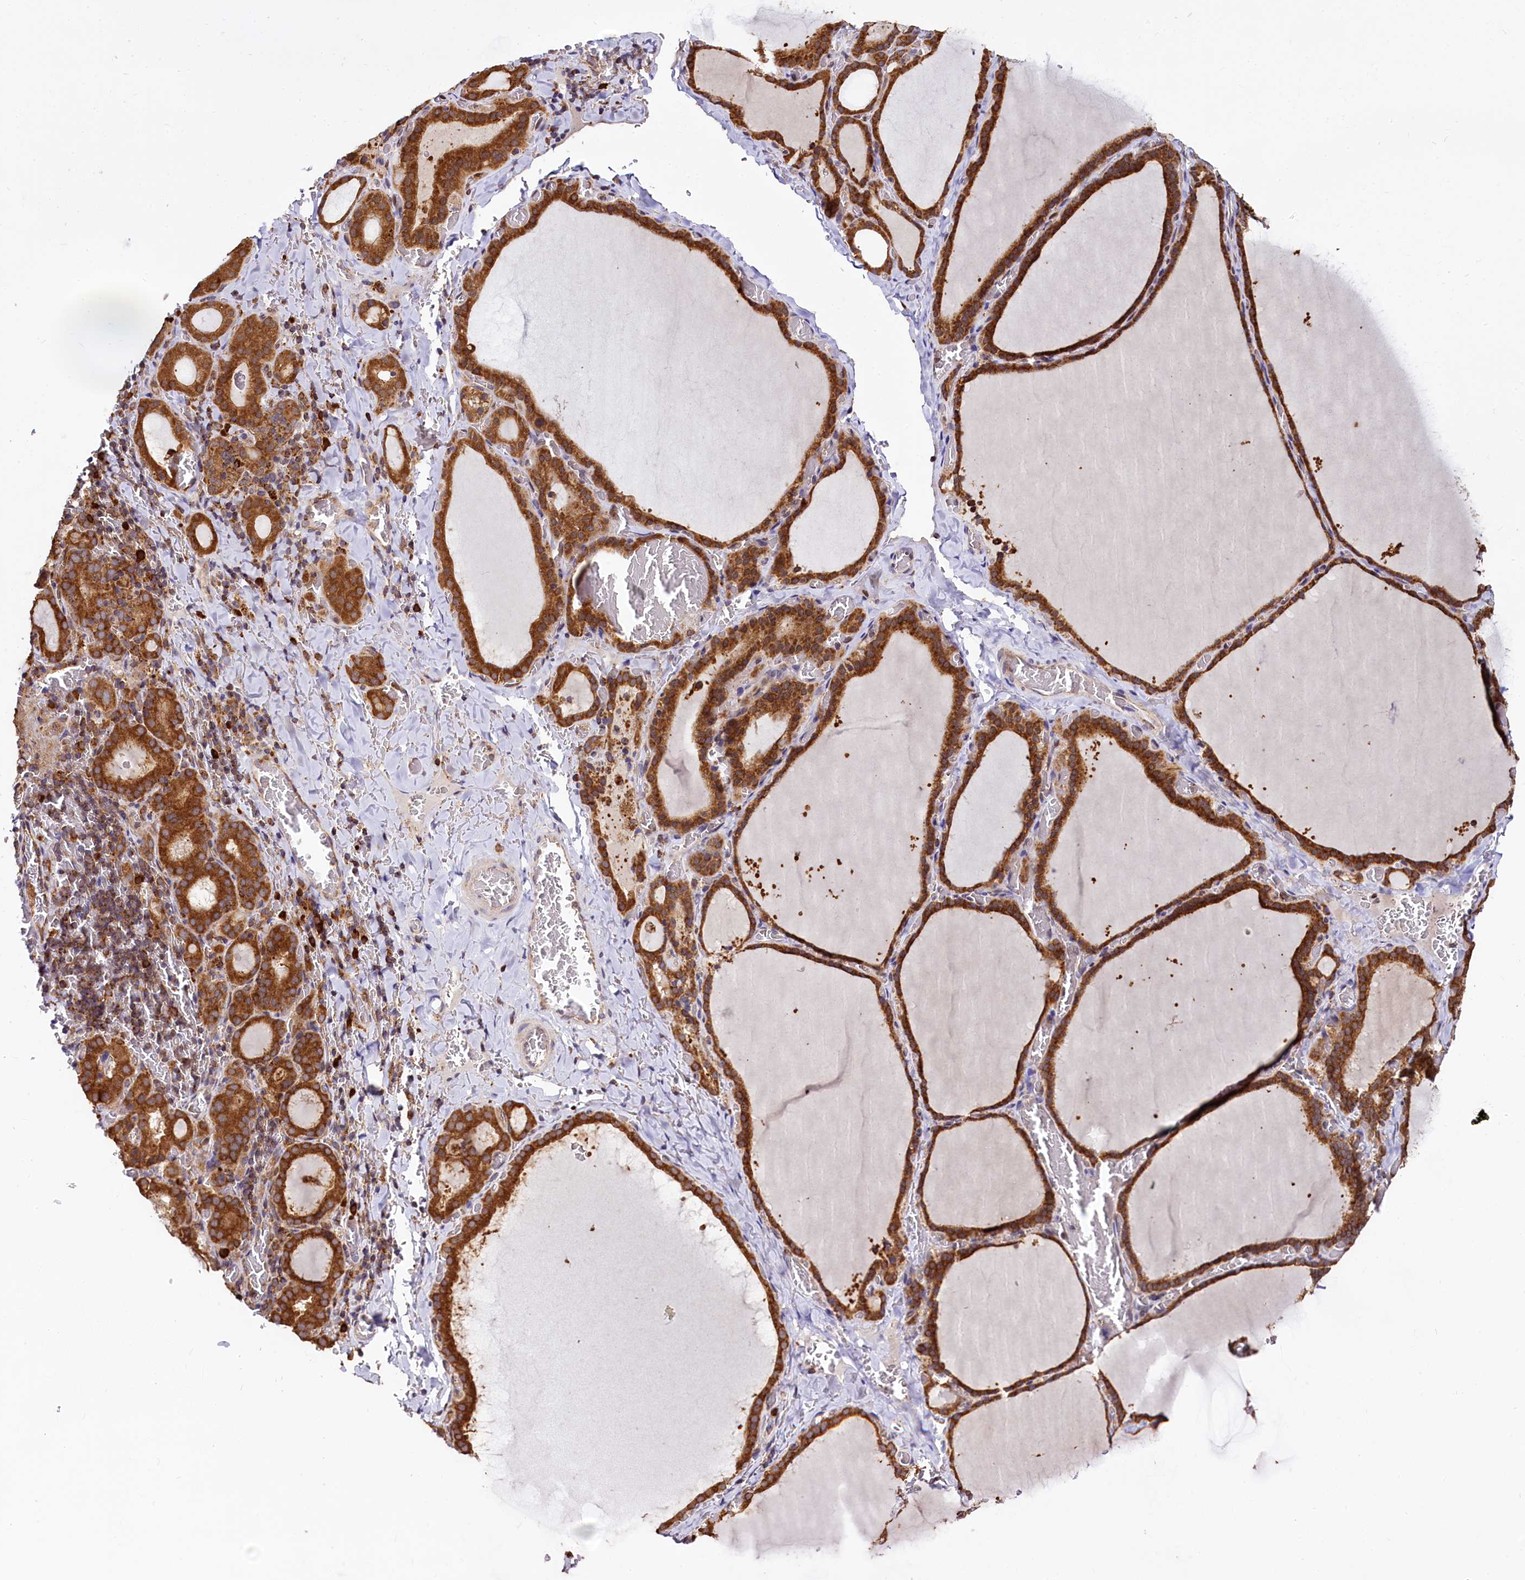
{"staining": {"intensity": "strong", "quantity": ">75%", "location": "cytoplasmic/membranous"}, "tissue": "thyroid gland", "cell_type": "Glandular cells", "image_type": "normal", "snomed": [{"axis": "morphology", "description": "Normal tissue, NOS"}, {"axis": "topography", "description": "Thyroid gland"}], "caption": "Protein staining of unremarkable thyroid gland exhibits strong cytoplasmic/membranous staining in approximately >75% of glandular cells.", "gene": "UFM1", "patient": {"sex": "female", "age": 39}}